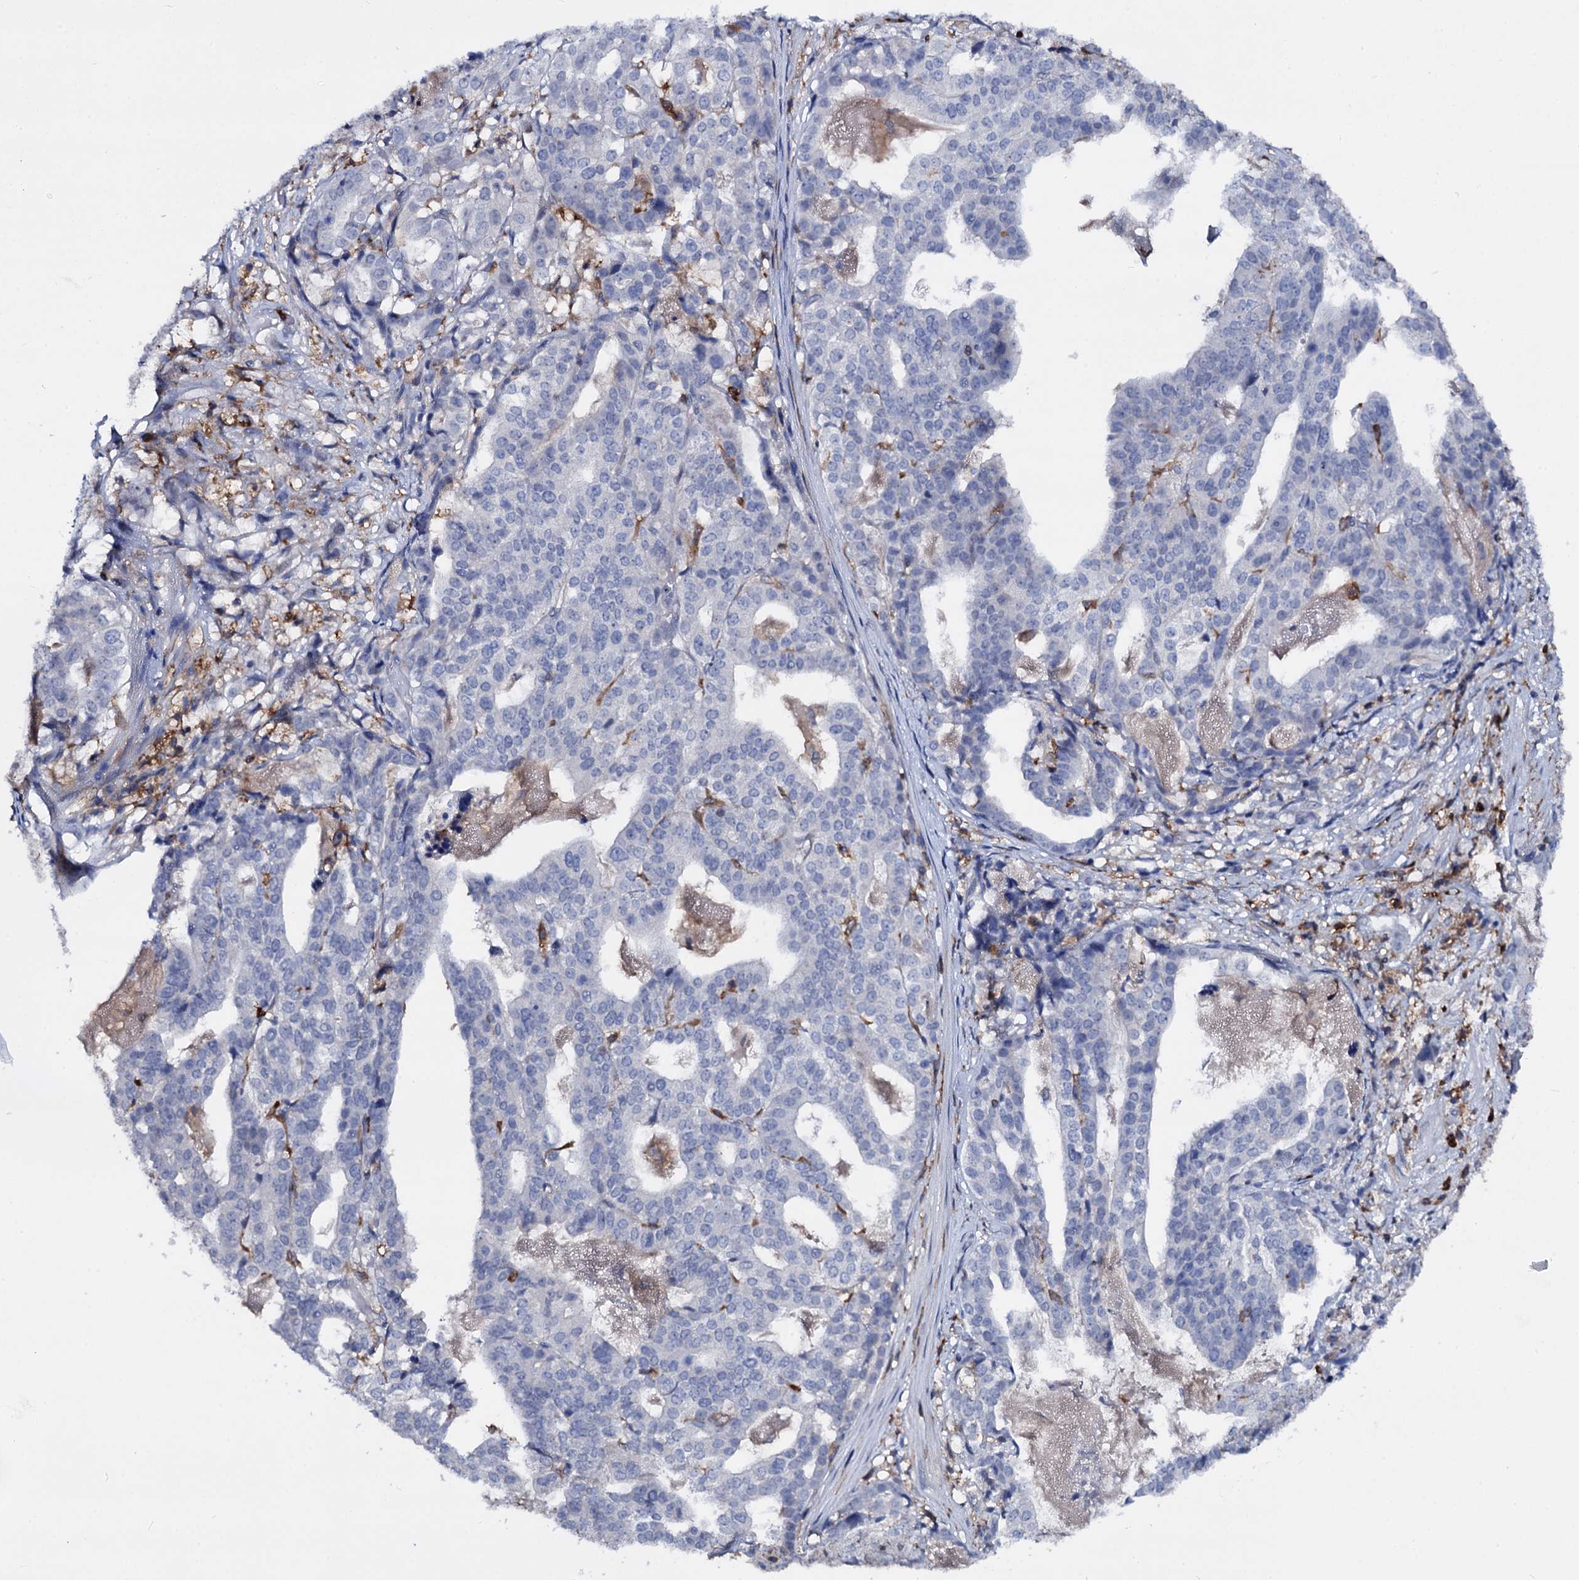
{"staining": {"intensity": "negative", "quantity": "none", "location": "none"}, "tissue": "stomach cancer", "cell_type": "Tumor cells", "image_type": "cancer", "snomed": [{"axis": "morphology", "description": "Adenocarcinoma, NOS"}, {"axis": "topography", "description": "Stomach"}], "caption": "Immunohistochemistry (IHC) image of neoplastic tissue: adenocarcinoma (stomach) stained with DAB (3,3'-diaminobenzidine) reveals no significant protein staining in tumor cells.", "gene": "RHOG", "patient": {"sex": "male", "age": 48}}